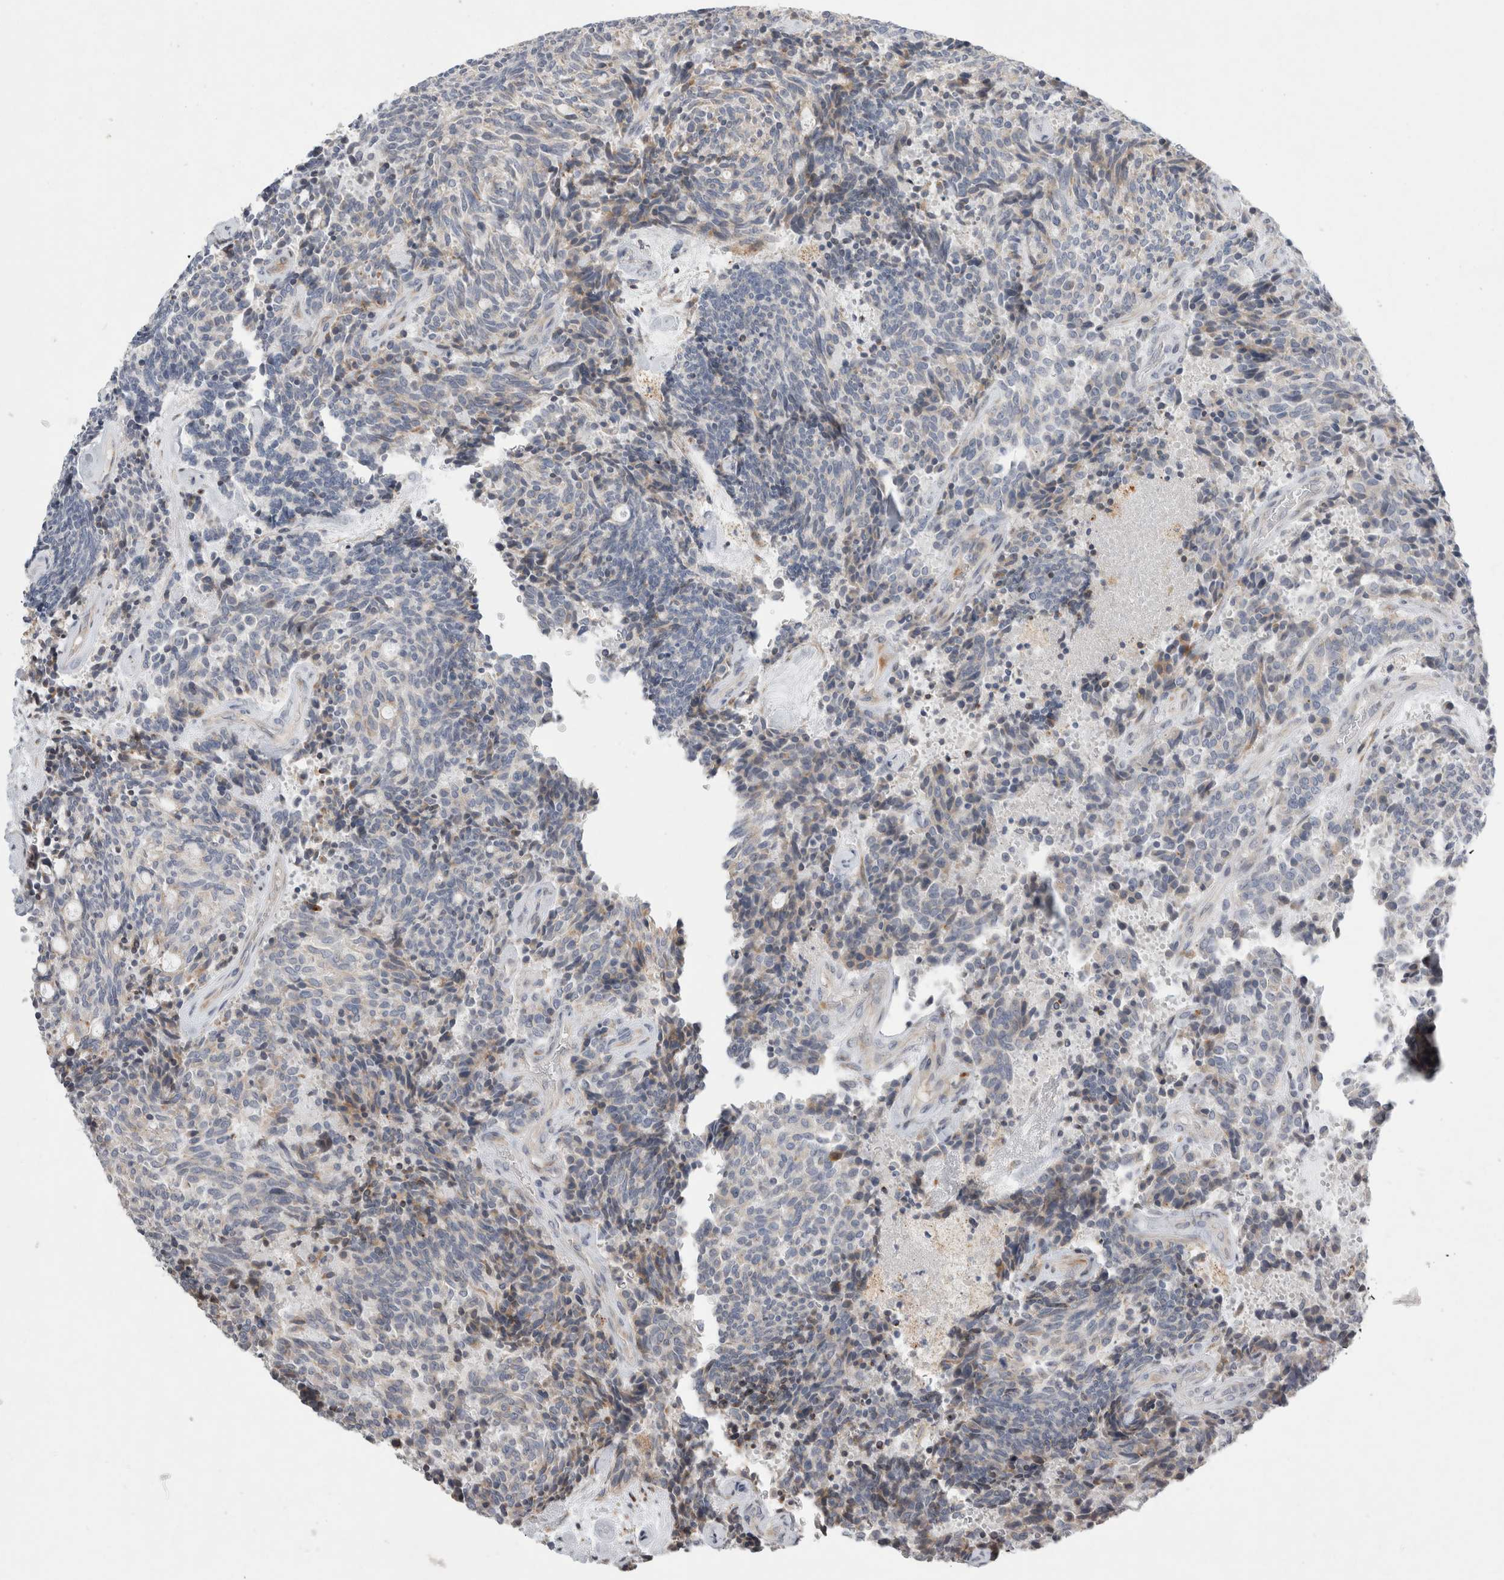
{"staining": {"intensity": "weak", "quantity": "<25%", "location": "cytoplasmic/membranous"}, "tissue": "carcinoid", "cell_type": "Tumor cells", "image_type": "cancer", "snomed": [{"axis": "morphology", "description": "Carcinoid, malignant, NOS"}, {"axis": "topography", "description": "Pancreas"}], "caption": "There is no significant staining in tumor cells of carcinoid. (DAB (3,3'-diaminobenzidine) immunohistochemistry with hematoxylin counter stain).", "gene": "TRMT9B", "patient": {"sex": "female", "age": 54}}